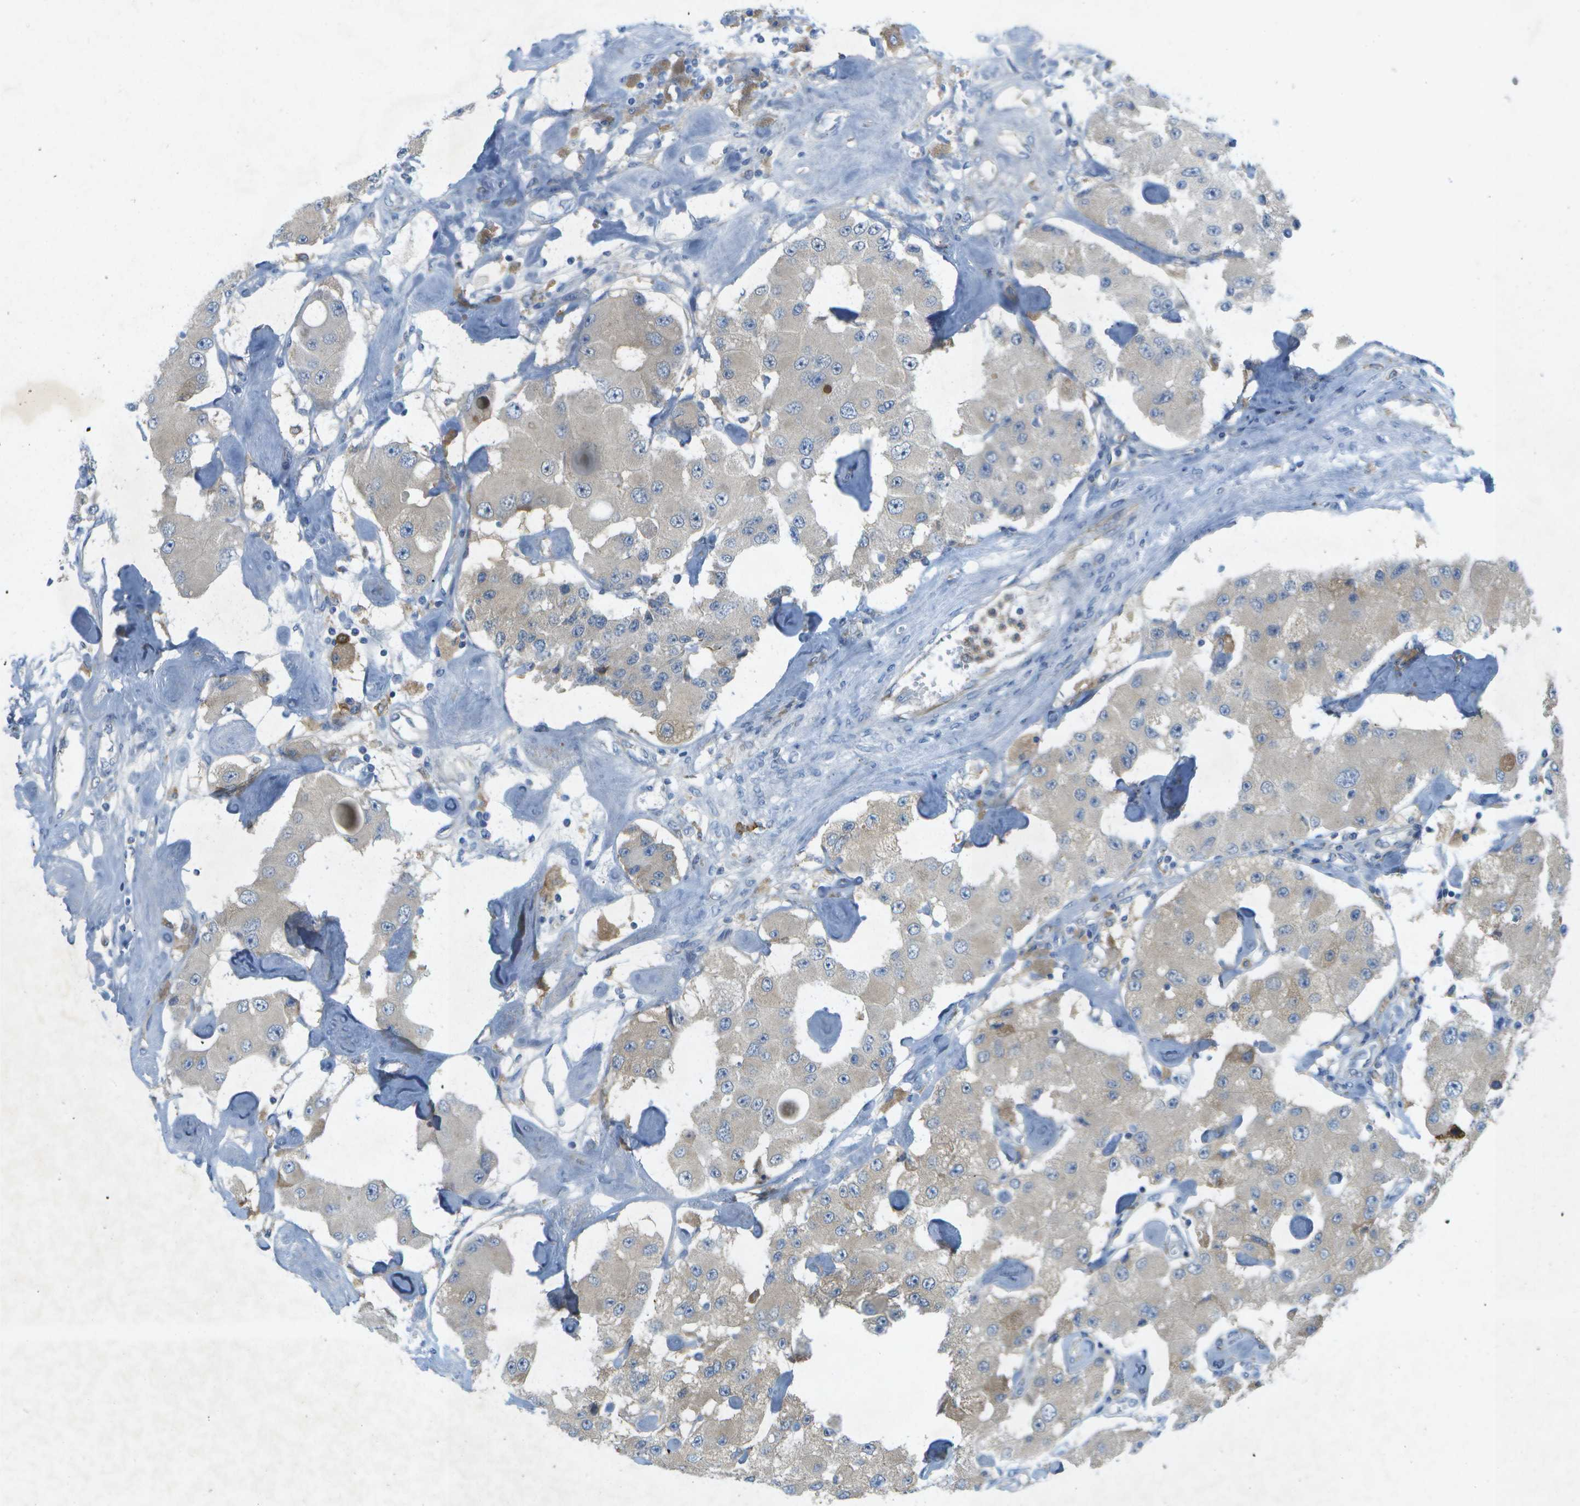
{"staining": {"intensity": "negative", "quantity": "none", "location": "none"}, "tissue": "carcinoid", "cell_type": "Tumor cells", "image_type": "cancer", "snomed": [{"axis": "morphology", "description": "Carcinoid, malignant, NOS"}, {"axis": "topography", "description": "Pancreas"}], "caption": "The immunohistochemistry micrograph has no significant positivity in tumor cells of carcinoid tissue.", "gene": "WNK2", "patient": {"sex": "male", "age": 41}}